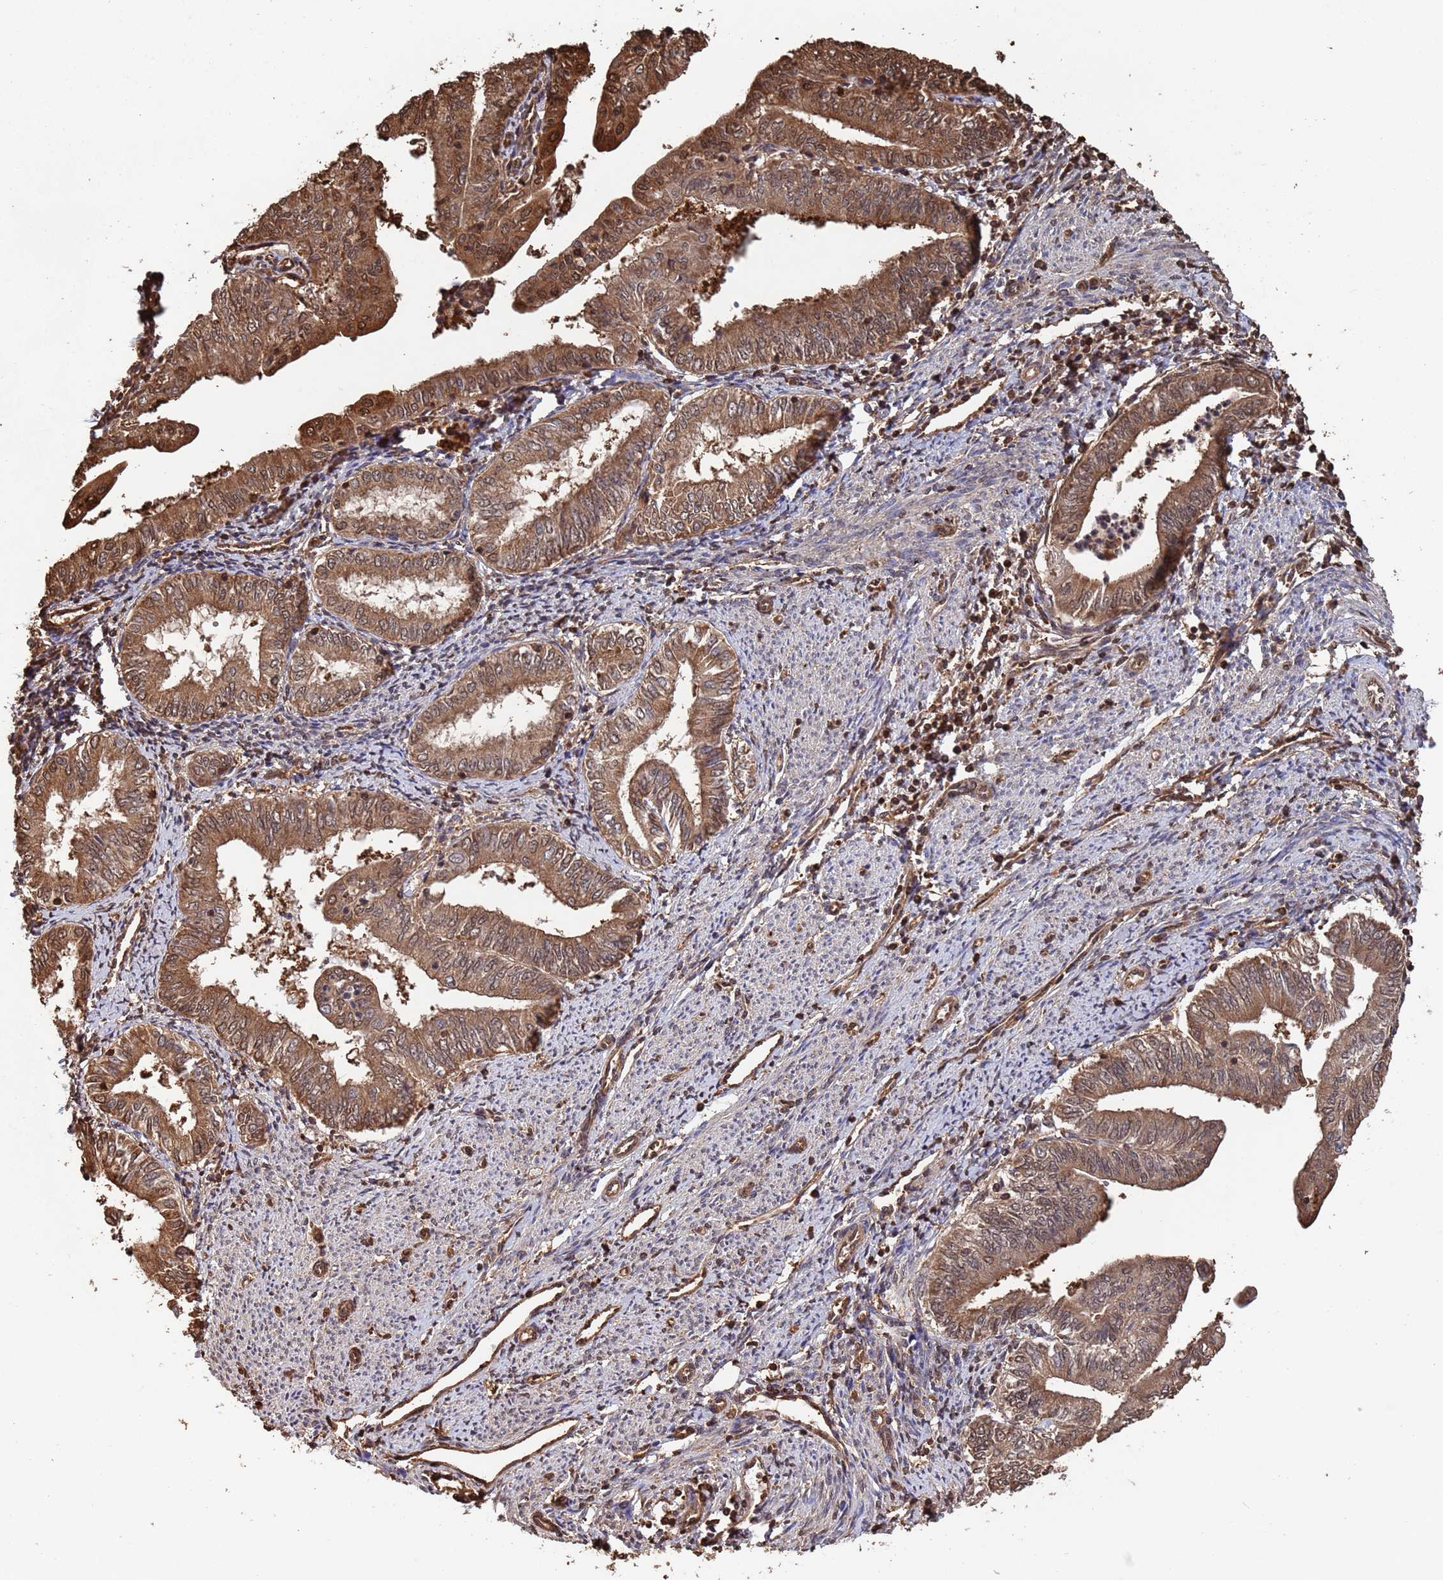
{"staining": {"intensity": "moderate", "quantity": ">75%", "location": "cytoplasmic/membranous,nuclear"}, "tissue": "endometrial cancer", "cell_type": "Tumor cells", "image_type": "cancer", "snomed": [{"axis": "morphology", "description": "Adenocarcinoma, NOS"}, {"axis": "topography", "description": "Endometrium"}], "caption": "The histopathology image demonstrates staining of adenocarcinoma (endometrial), revealing moderate cytoplasmic/membranous and nuclear protein expression (brown color) within tumor cells. (Brightfield microscopy of DAB IHC at high magnification).", "gene": "SUMO4", "patient": {"sex": "female", "age": 66}}